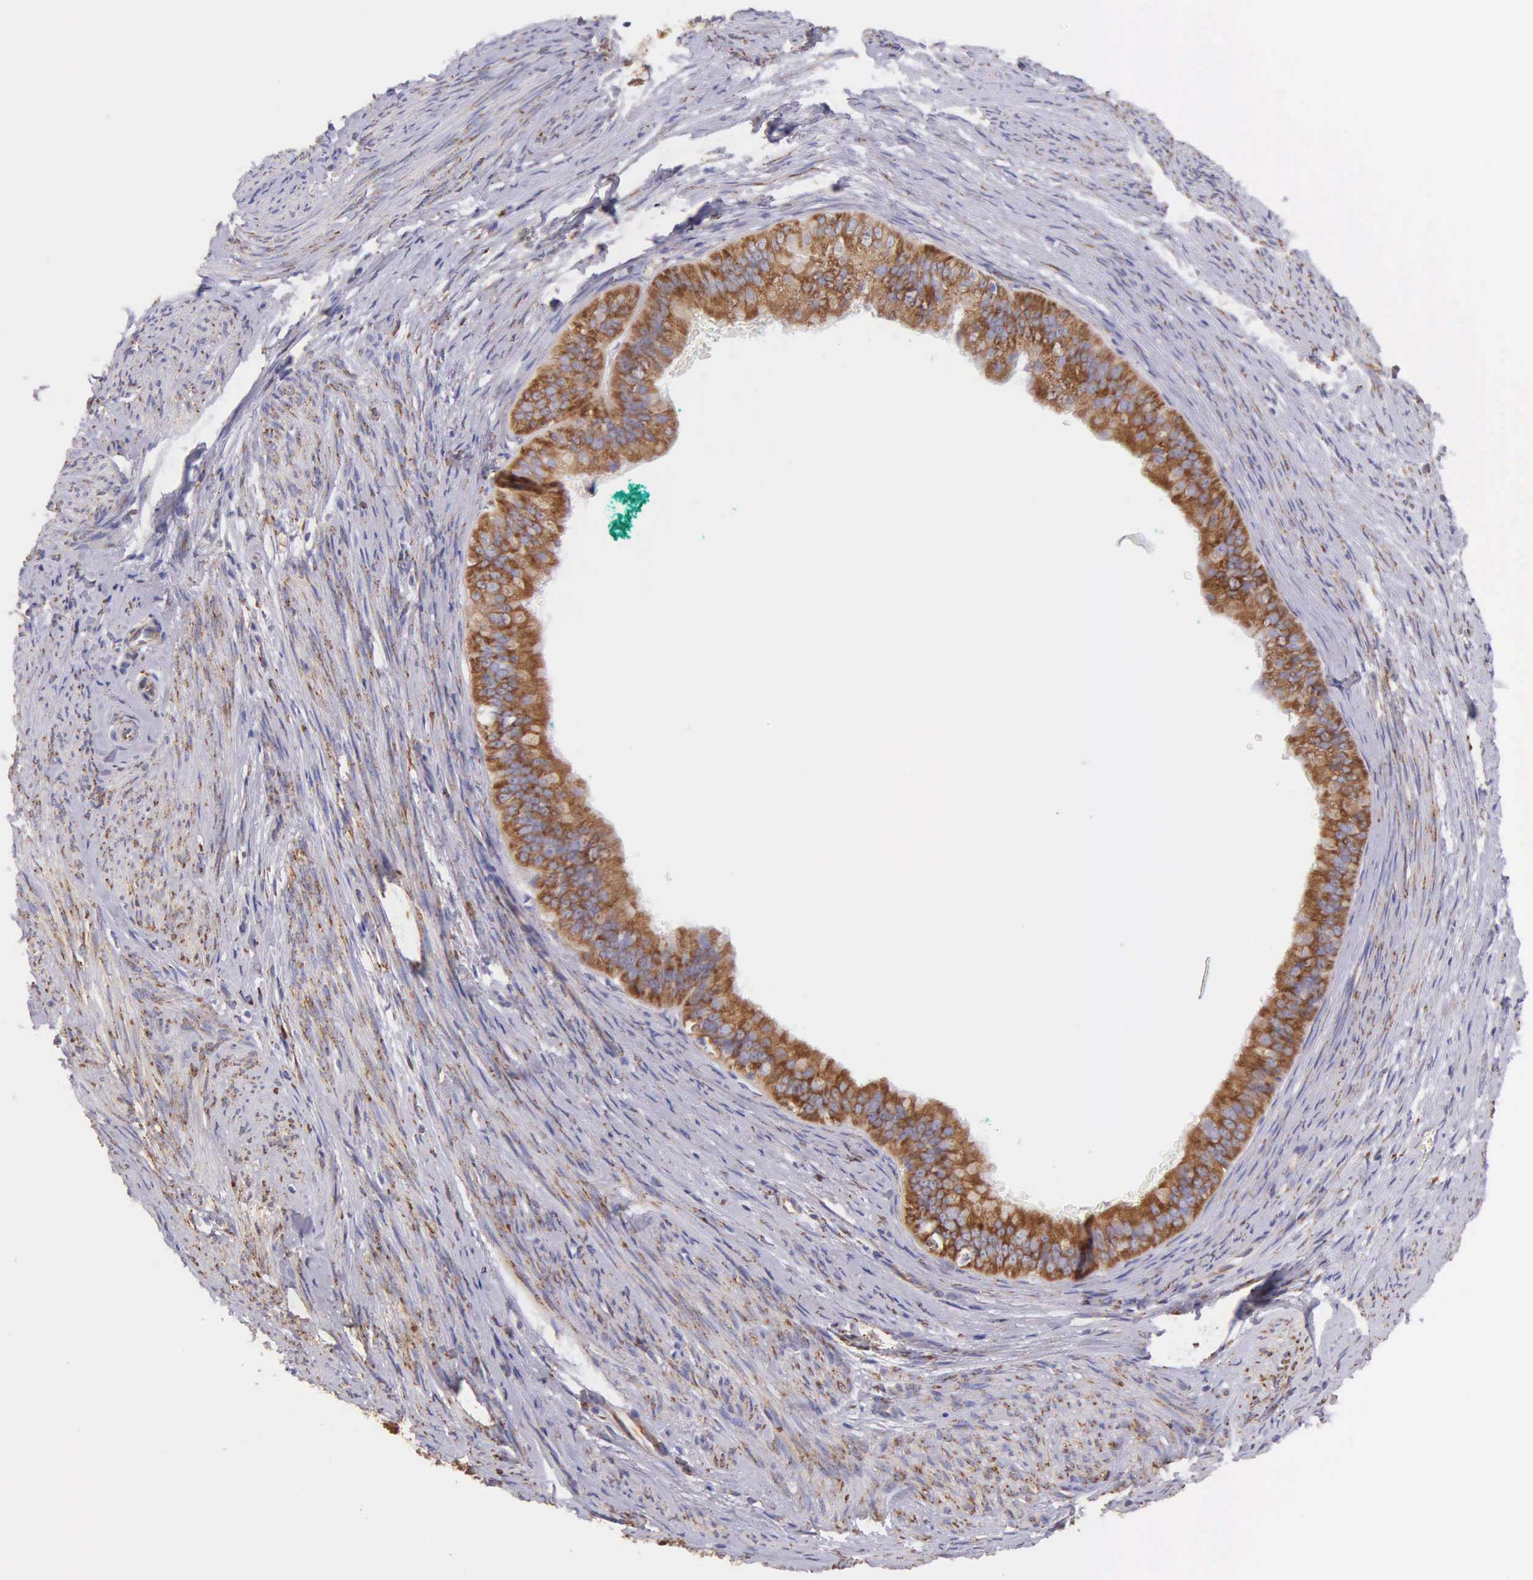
{"staining": {"intensity": "strong", "quantity": ">75%", "location": "cytoplasmic/membranous"}, "tissue": "endometrial cancer", "cell_type": "Tumor cells", "image_type": "cancer", "snomed": [{"axis": "morphology", "description": "Adenocarcinoma, NOS"}, {"axis": "topography", "description": "Endometrium"}], "caption": "Immunohistochemistry staining of adenocarcinoma (endometrial), which displays high levels of strong cytoplasmic/membranous positivity in approximately >75% of tumor cells indicating strong cytoplasmic/membranous protein staining. The staining was performed using DAB (3,3'-diaminobenzidine) (brown) for protein detection and nuclei were counterstained in hematoxylin (blue).", "gene": "CKAP4", "patient": {"sex": "female", "age": 76}}